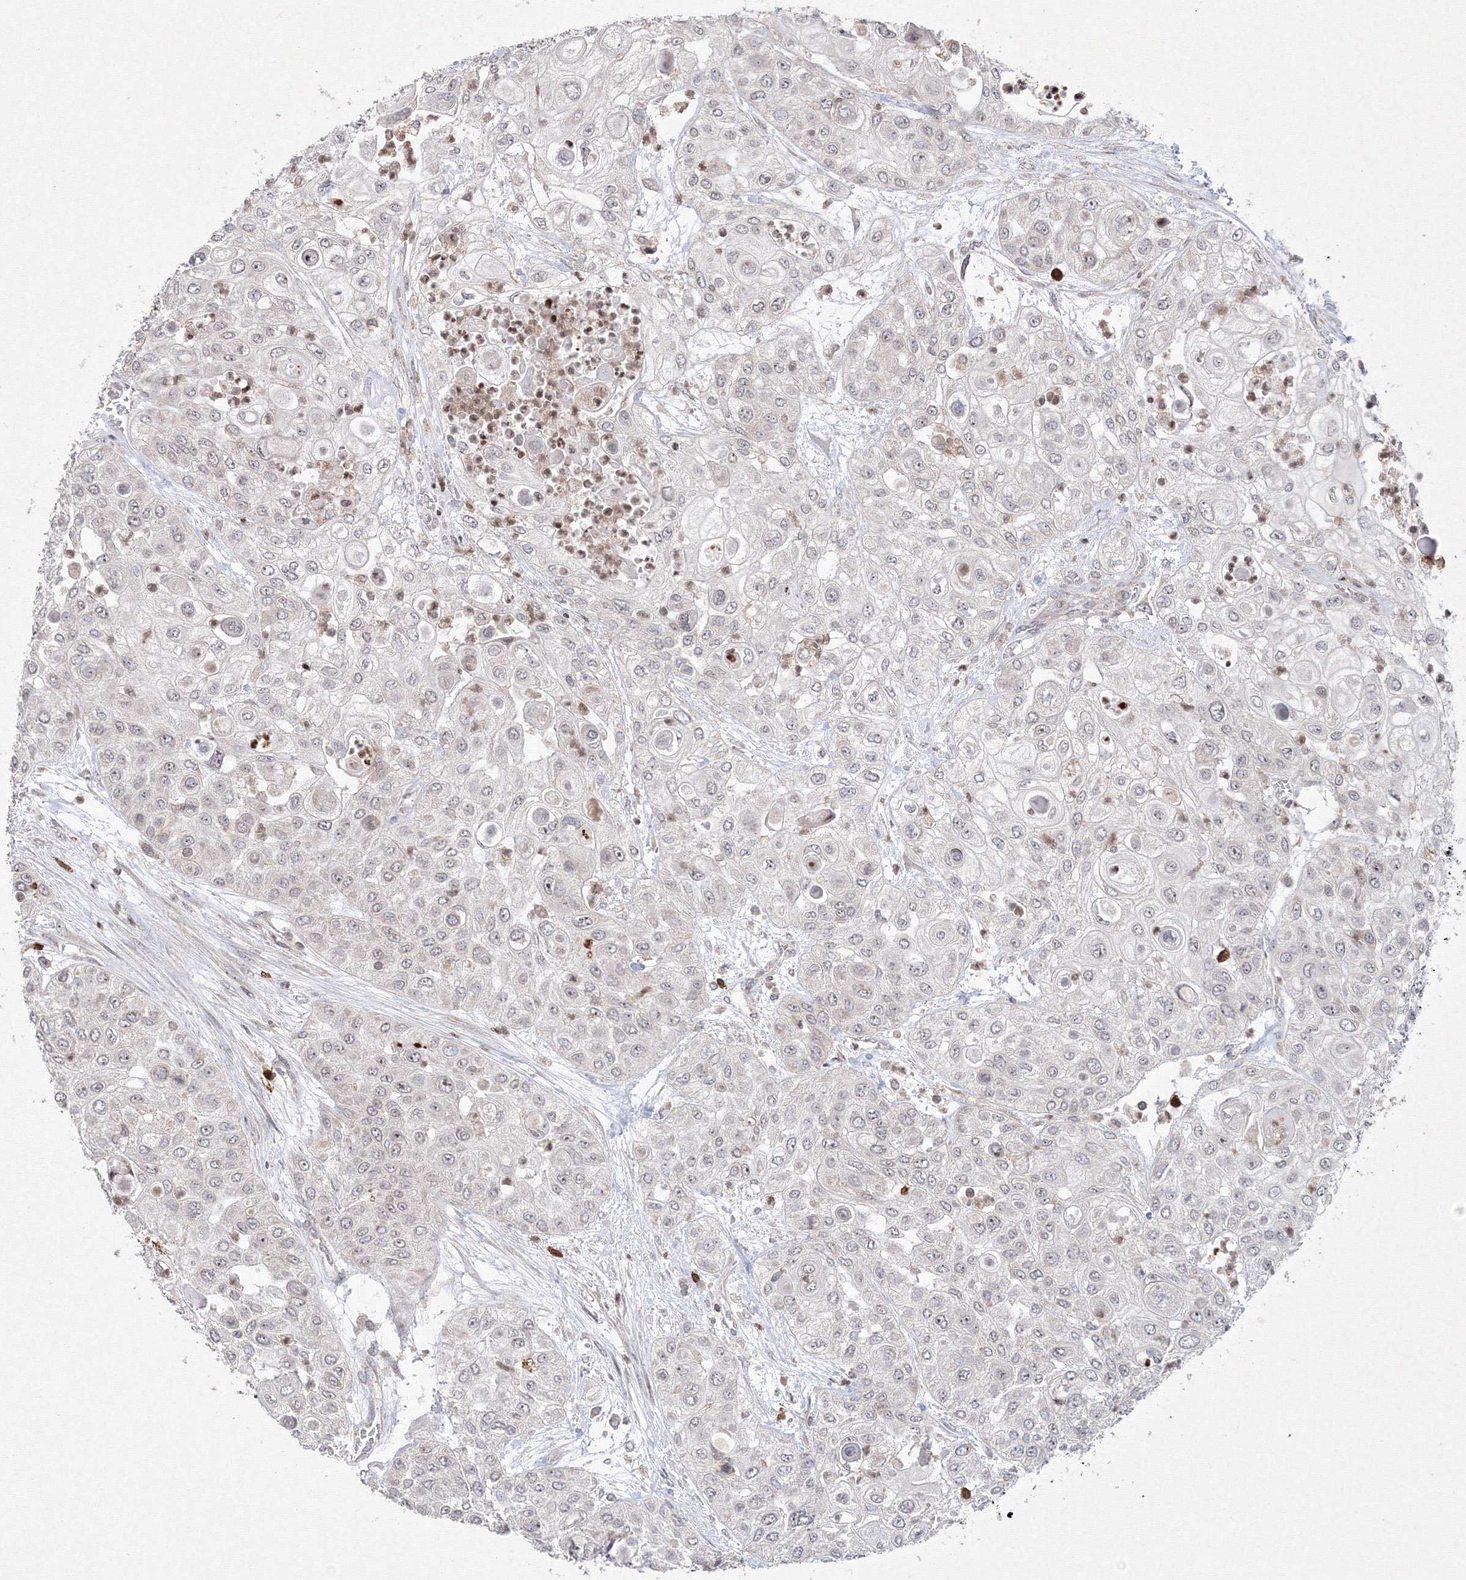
{"staining": {"intensity": "negative", "quantity": "none", "location": "none"}, "tissue": "urothelial cancer", "cell_type": "Tumor cells", "image_type": "cancer", "snomed": [{"axis": "morphology", "description": "Urothelial carcinoma, High grade"}, {"axis": "topography", "description": "Urinary bladder"}], "caption": "A micrograph of human urothelial cancer is negative for staining in tumor cells. Nuclei are stained in blue.", "gene": "MKRN2", "patient": {"sex": "female", "age": 79}}